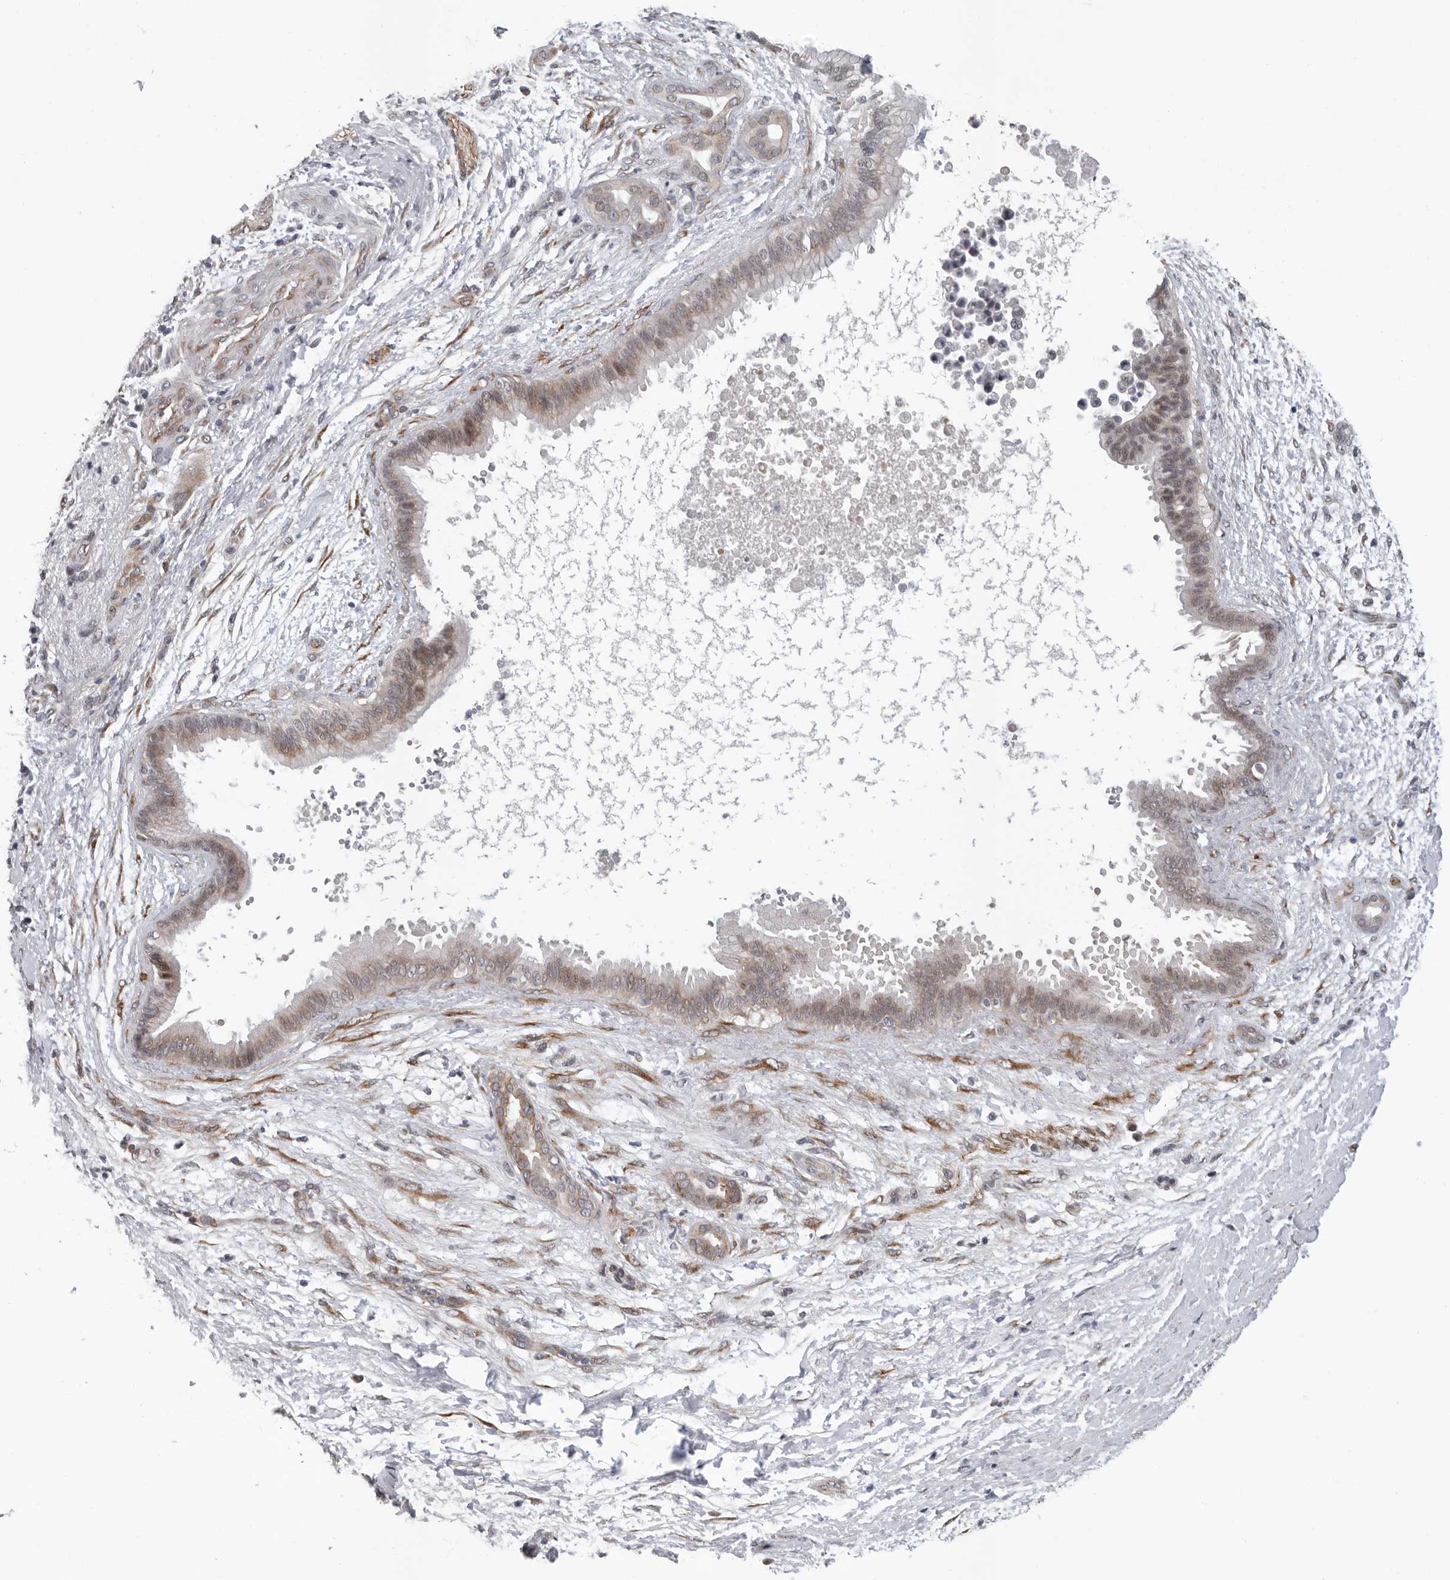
{"staining": {"intensity": "weak", "quantity": "25%-75%", "location": "cytoplasmic/membranous,nuclear"}, "tissue": "pancreatic cancer", "cell_type": "Tumor cells", "image_type": "cancer", "snomed": [{"axis": "morphology", "description": "Adenocarcinoma, NOS"}, {"axis": "topography", "description": "Pancreas"}], "caption": "Immunohistochemical staining of human pancreatic adenocarcinoma reveals low levels of weak cytoplasmic/membranous and nuclear protein staining in about 25%-75% of tumor cells. (brown staining indicates protein expression, while blue staining denotes nuclei).", "gene": "RALGPS2", "patient": {"sex": "male", "age": 59}}